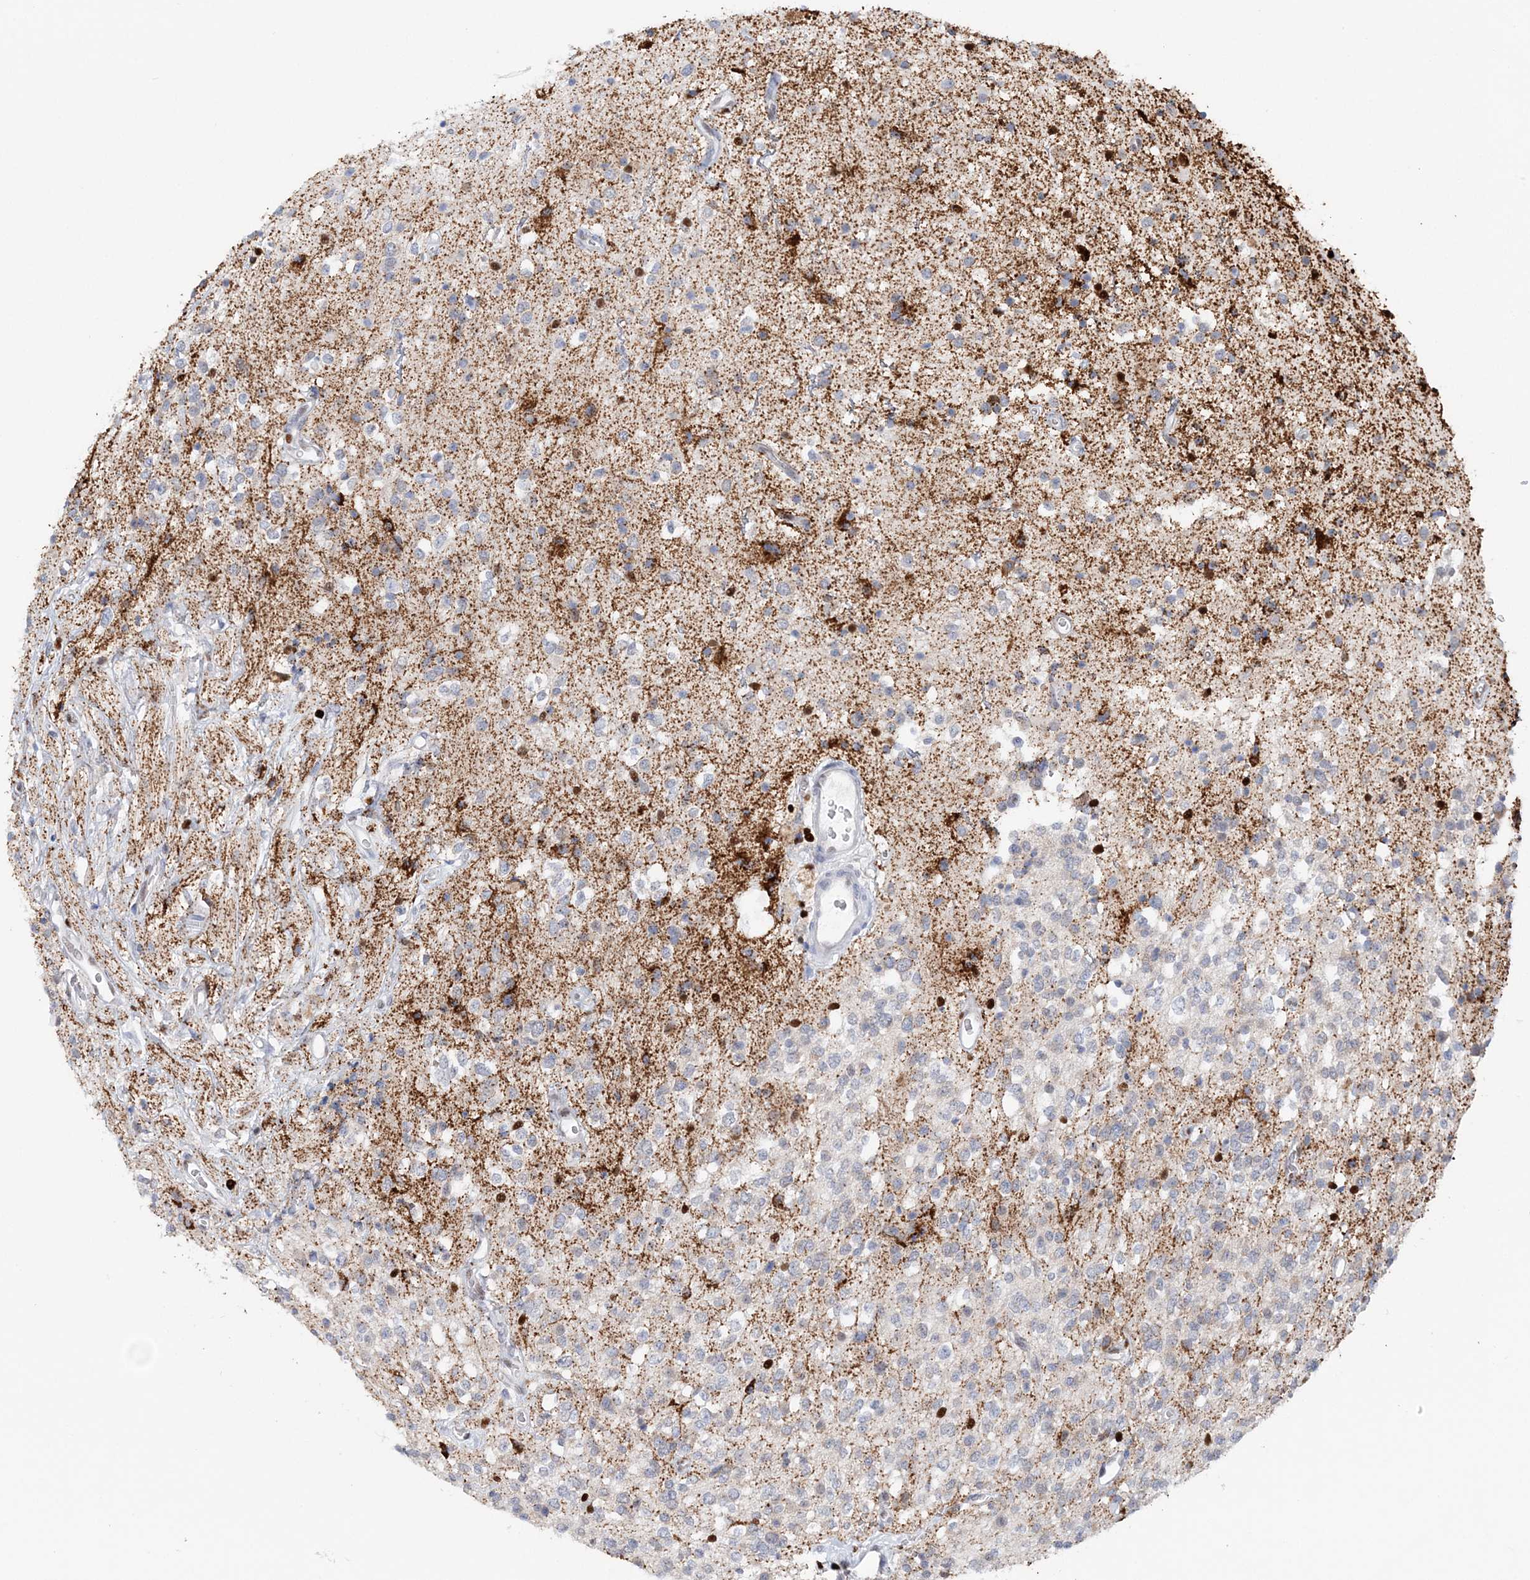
{"staining": {"intensity": "negative", "quantity": "none", "location": "none"}, "tissue": "glioma", "cell_type": "Tumor cells", "image_type": "cancer", "snomed": [{"axis": "morphology", "description": "Glioma, malignant, High grade"}, {"axis": "topography", "description": "Brain"}], "caption": "DAB immunohistochemical staining of malignant glioma (high-grade) exhibits no significant expression in tumor cells.", "gene": "NIT2", "patient": {"sex": "male", "age": 34}}